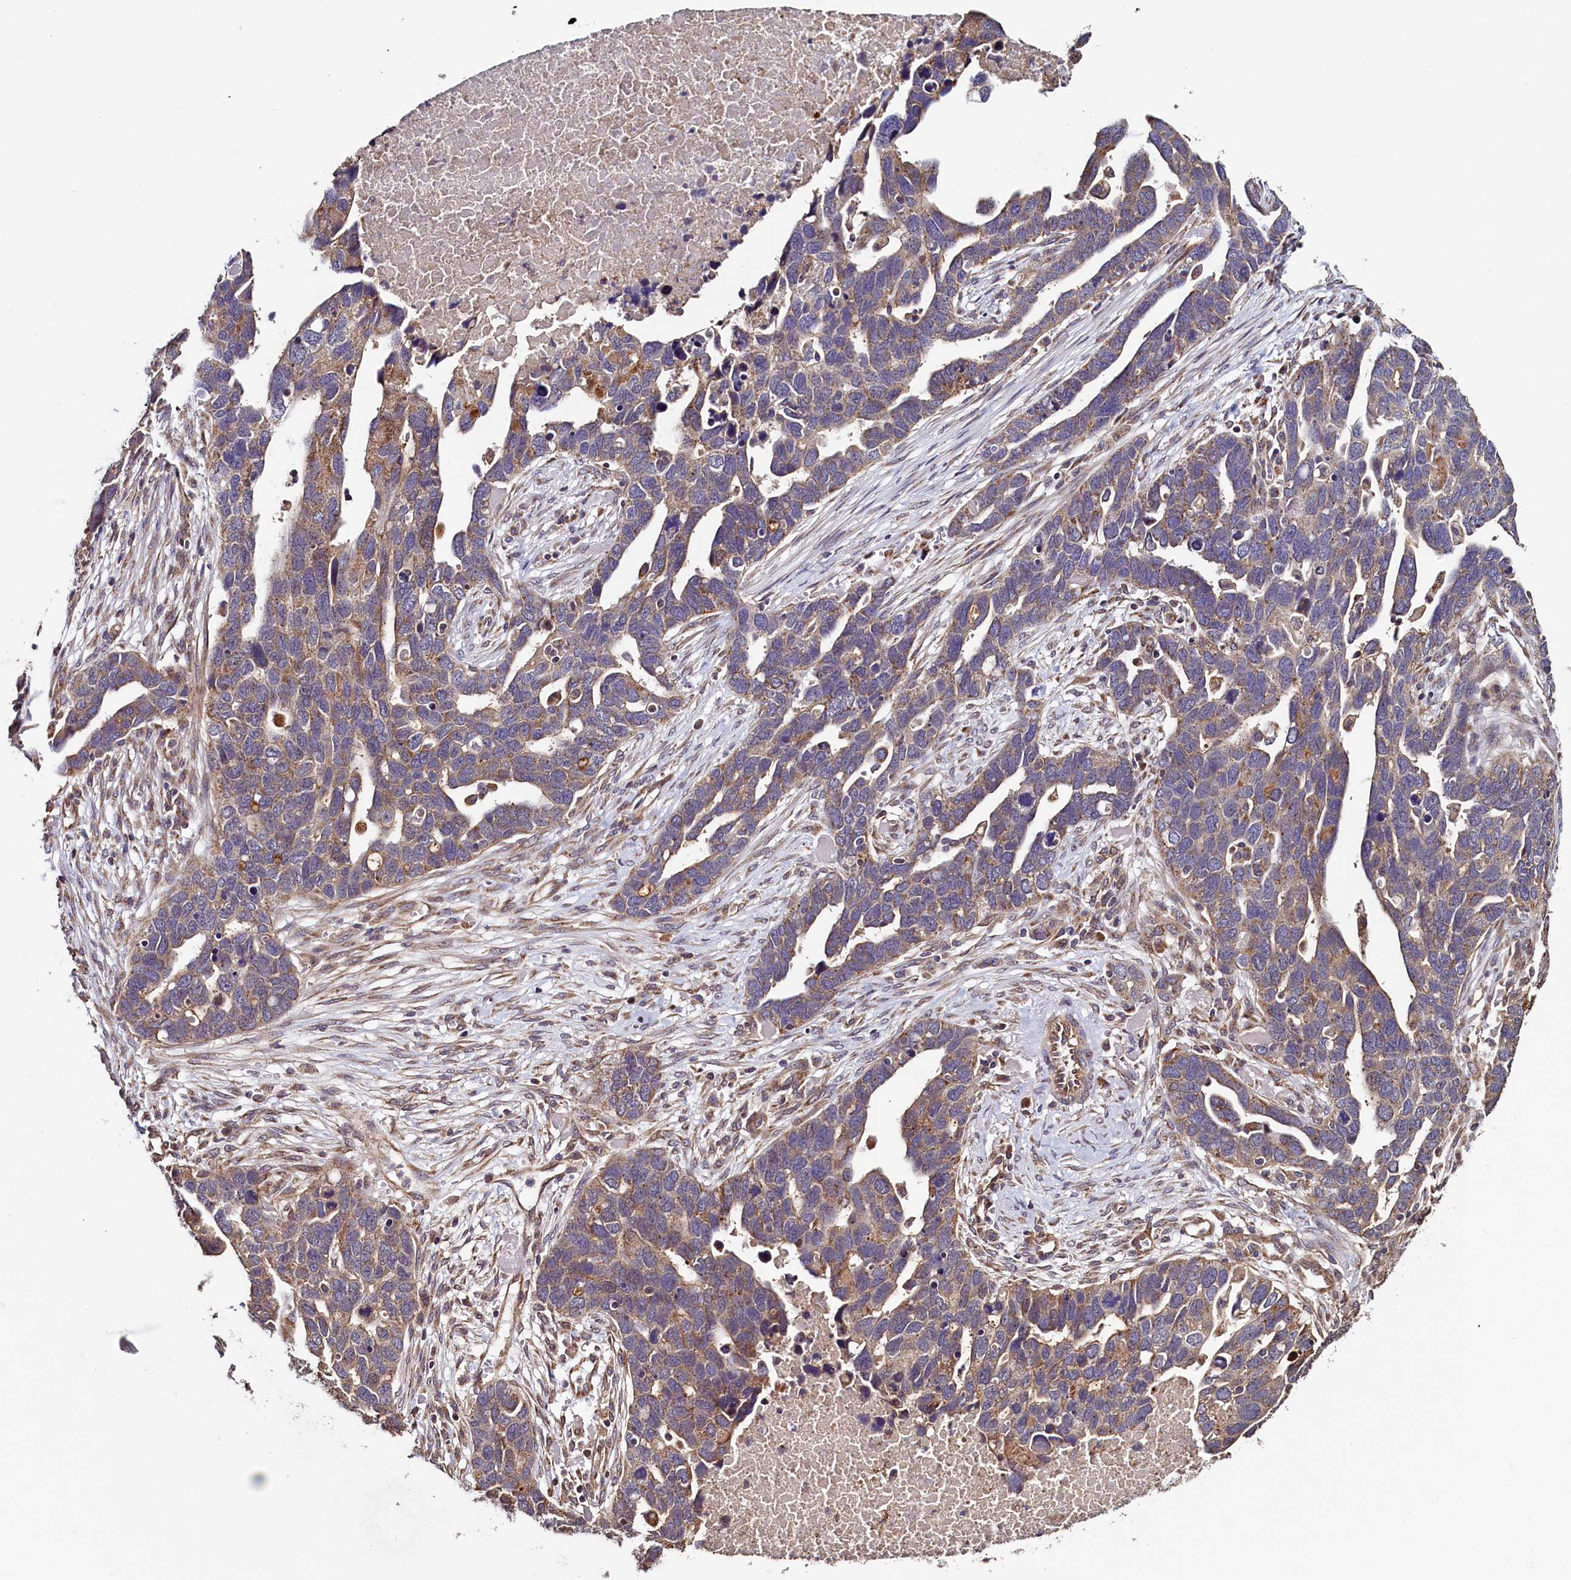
{"staining": {"intensity": "moderate", "quantity": ">75%", "location": "cytoplasmic/membranous"}, "tissue": "ovarian cancer", "cell_type": "Tumor cells", "image_type": "cancer", "snomed": [{"axis": "morphology", "description": "Cystadenocarcinoma, serous, NOS"}, {"axis": "topography", "description": "Ovary"}], "caption": "High-power microscopy captured an immunohistochemistry (IHC) micrograph of ovarian cancer (serous cystadenocarcinoma), revealing moderate cytoplasmic/membranous positivity in about >75% of tumor cells. (brown staining indicates protein expression, while blue staining denotes nuclei).", "gene": "RBFA", "patient": {"sex": "female", "age": 54}}